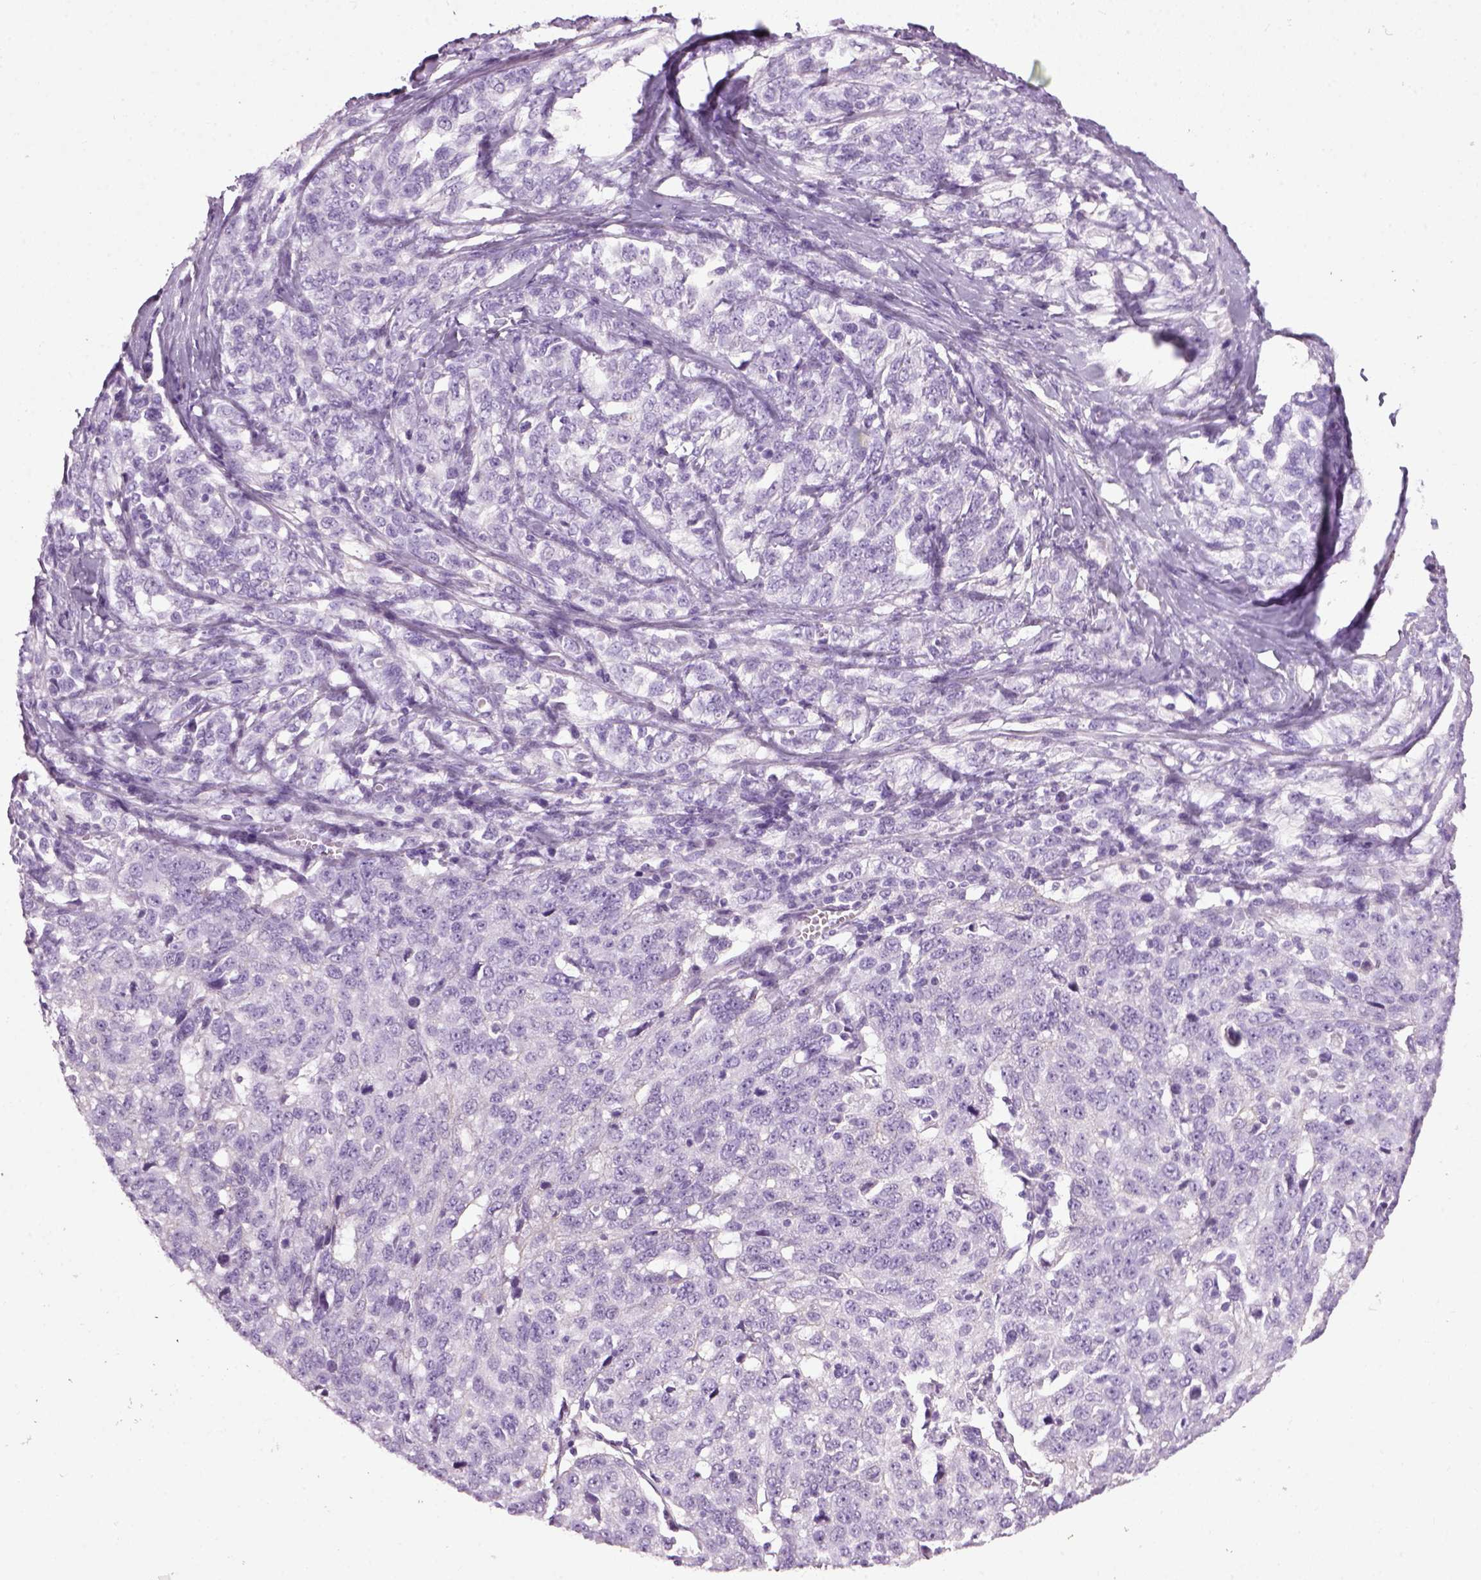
{"staining": {"intensity": "negative", "quantity": "none", "location": "none"}, "tissue": "ovarian cancer", "cell_type": "Tumor cells", "image_type": "cancer", "snomed": [{"axis": "morphology", "description": "Cystadenocarcinoma, serous, NOS"}, {"axis": "topography", "description": "Ovary"}], "caption": "Immunohistochemical staining of human ovarian cancer exhibits no significant positivity in tumor cells. (DAB IHC, high magnification).", "gene": "FAM161A", "patient": {"sex": "female", "age": 71}}